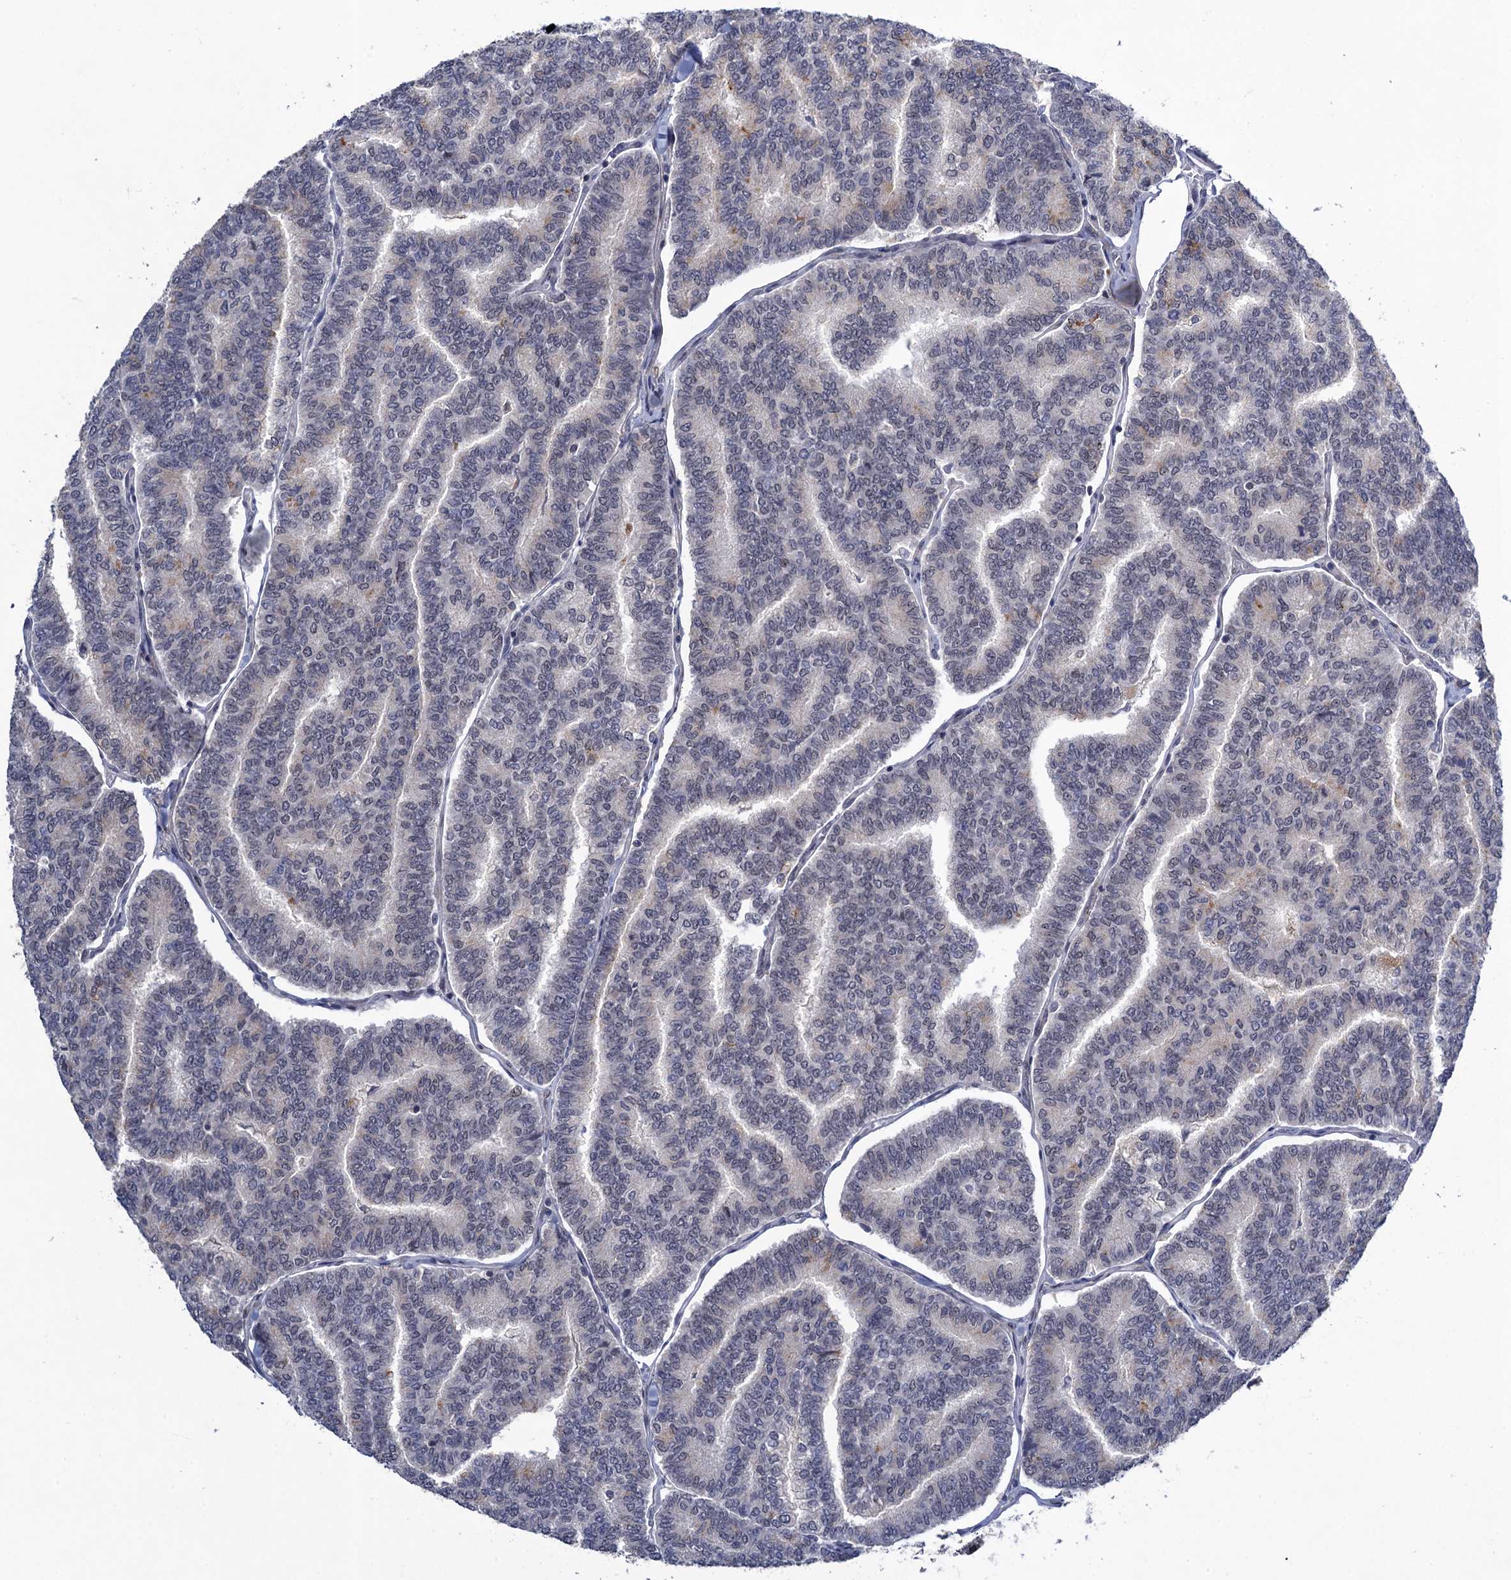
{"staining": {"intensity": "negative", "quantity": "none", "location": "none"}, "tissue": "thyroid cancer", "cell_type": "Tumor cells", "image_type": "cancer", "snomed": [{"axis": "morphology", "description": "Papillary adenocarcinoma, NOS"}, {"axis": "topography", "description": "Thyroid gland"}], "caption": "DAB (3,3'-diaminobenzidine) immunohistochemical staining of human thyroid papillary adenocarcinoma demonstrates no significant expression in tumor cells.", "gene": "ZAR1L", "patient": {"sex": "female", "age": 35}}